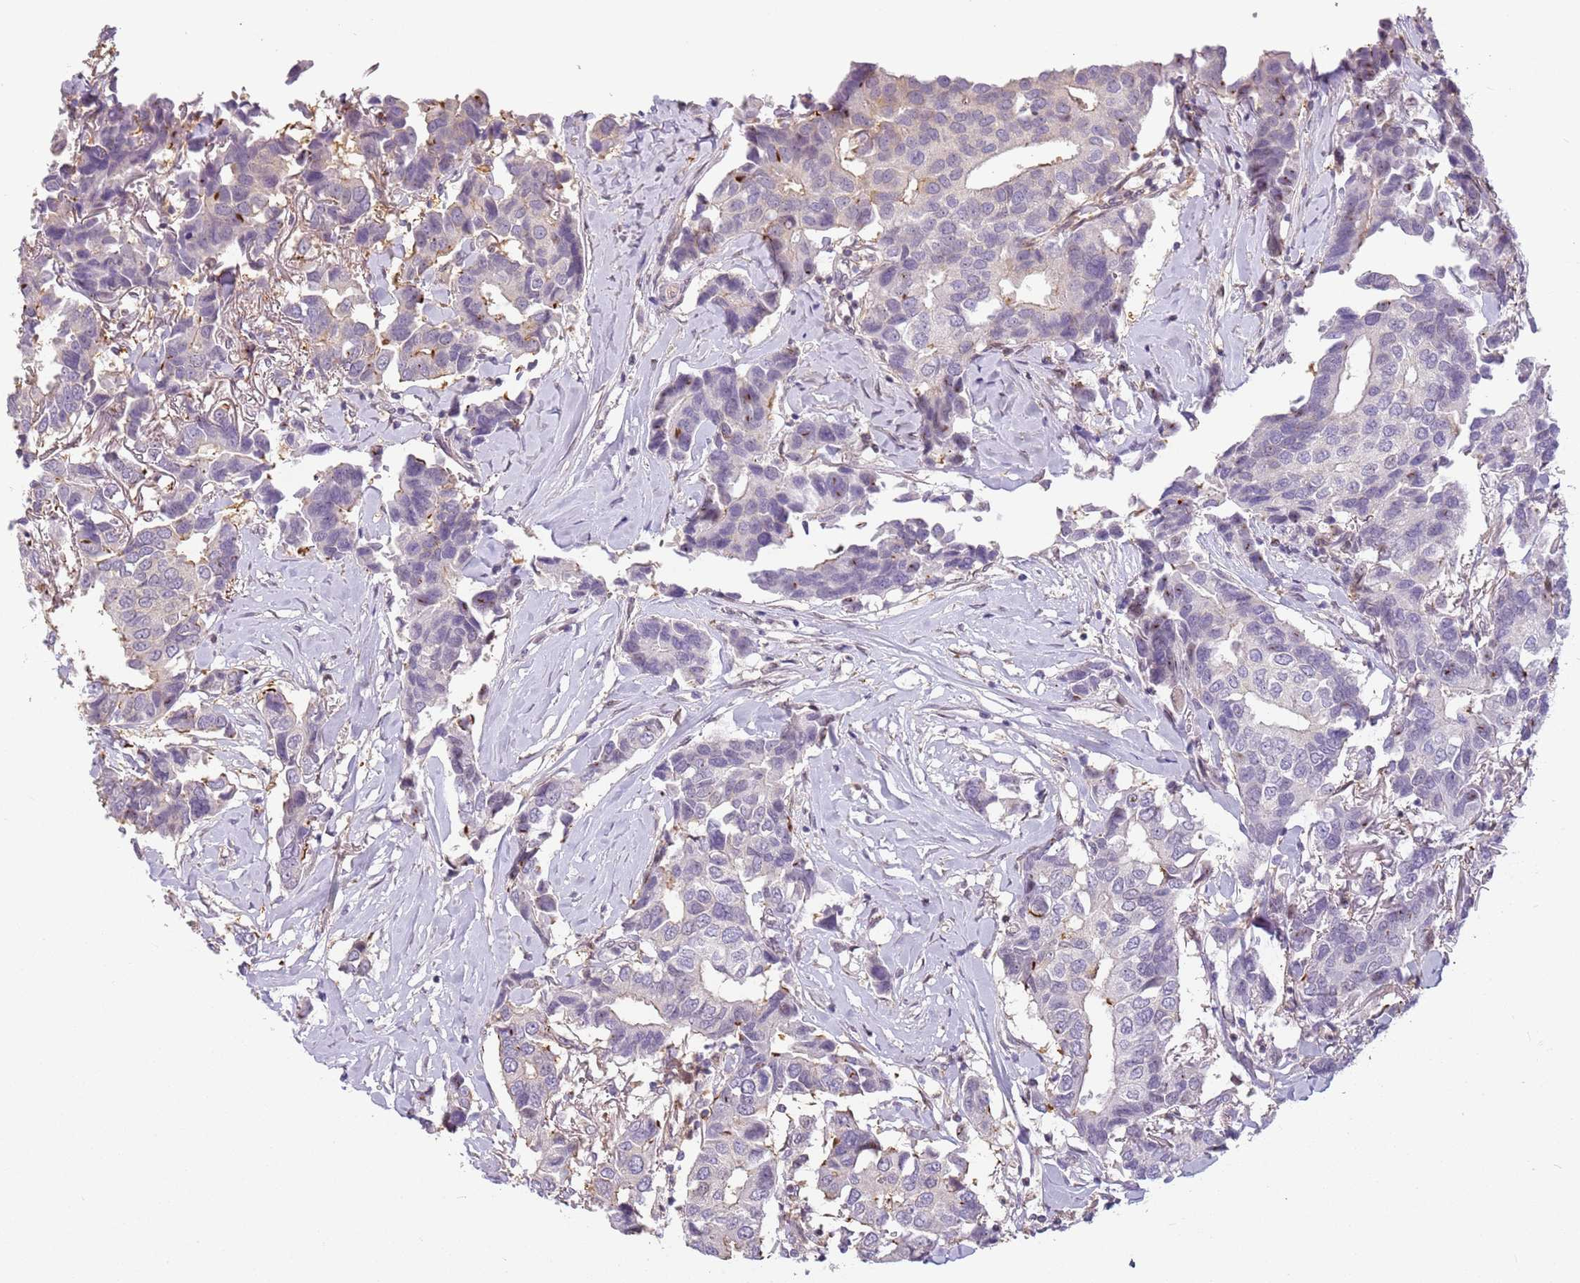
{"staining": {"intensity": "negative", "quantity": "none", "location": "none"}, "tissue": "breast cancer", "cell_type": "Tumor cells", "image_type": "cancer", "snomed": [{"axis": "morphology", "description": "Duct carcinoma"}, {"axis": "topography", "description": "Breast"}], "caption": "Immunohistochemistry histopathology image of intraductal carcinoma (breast) stained for a protein (brown), which exhibits no positivity in tumor cells.", "gene": "DEFB116", "patient": {"sex": "female", "age": 80}}